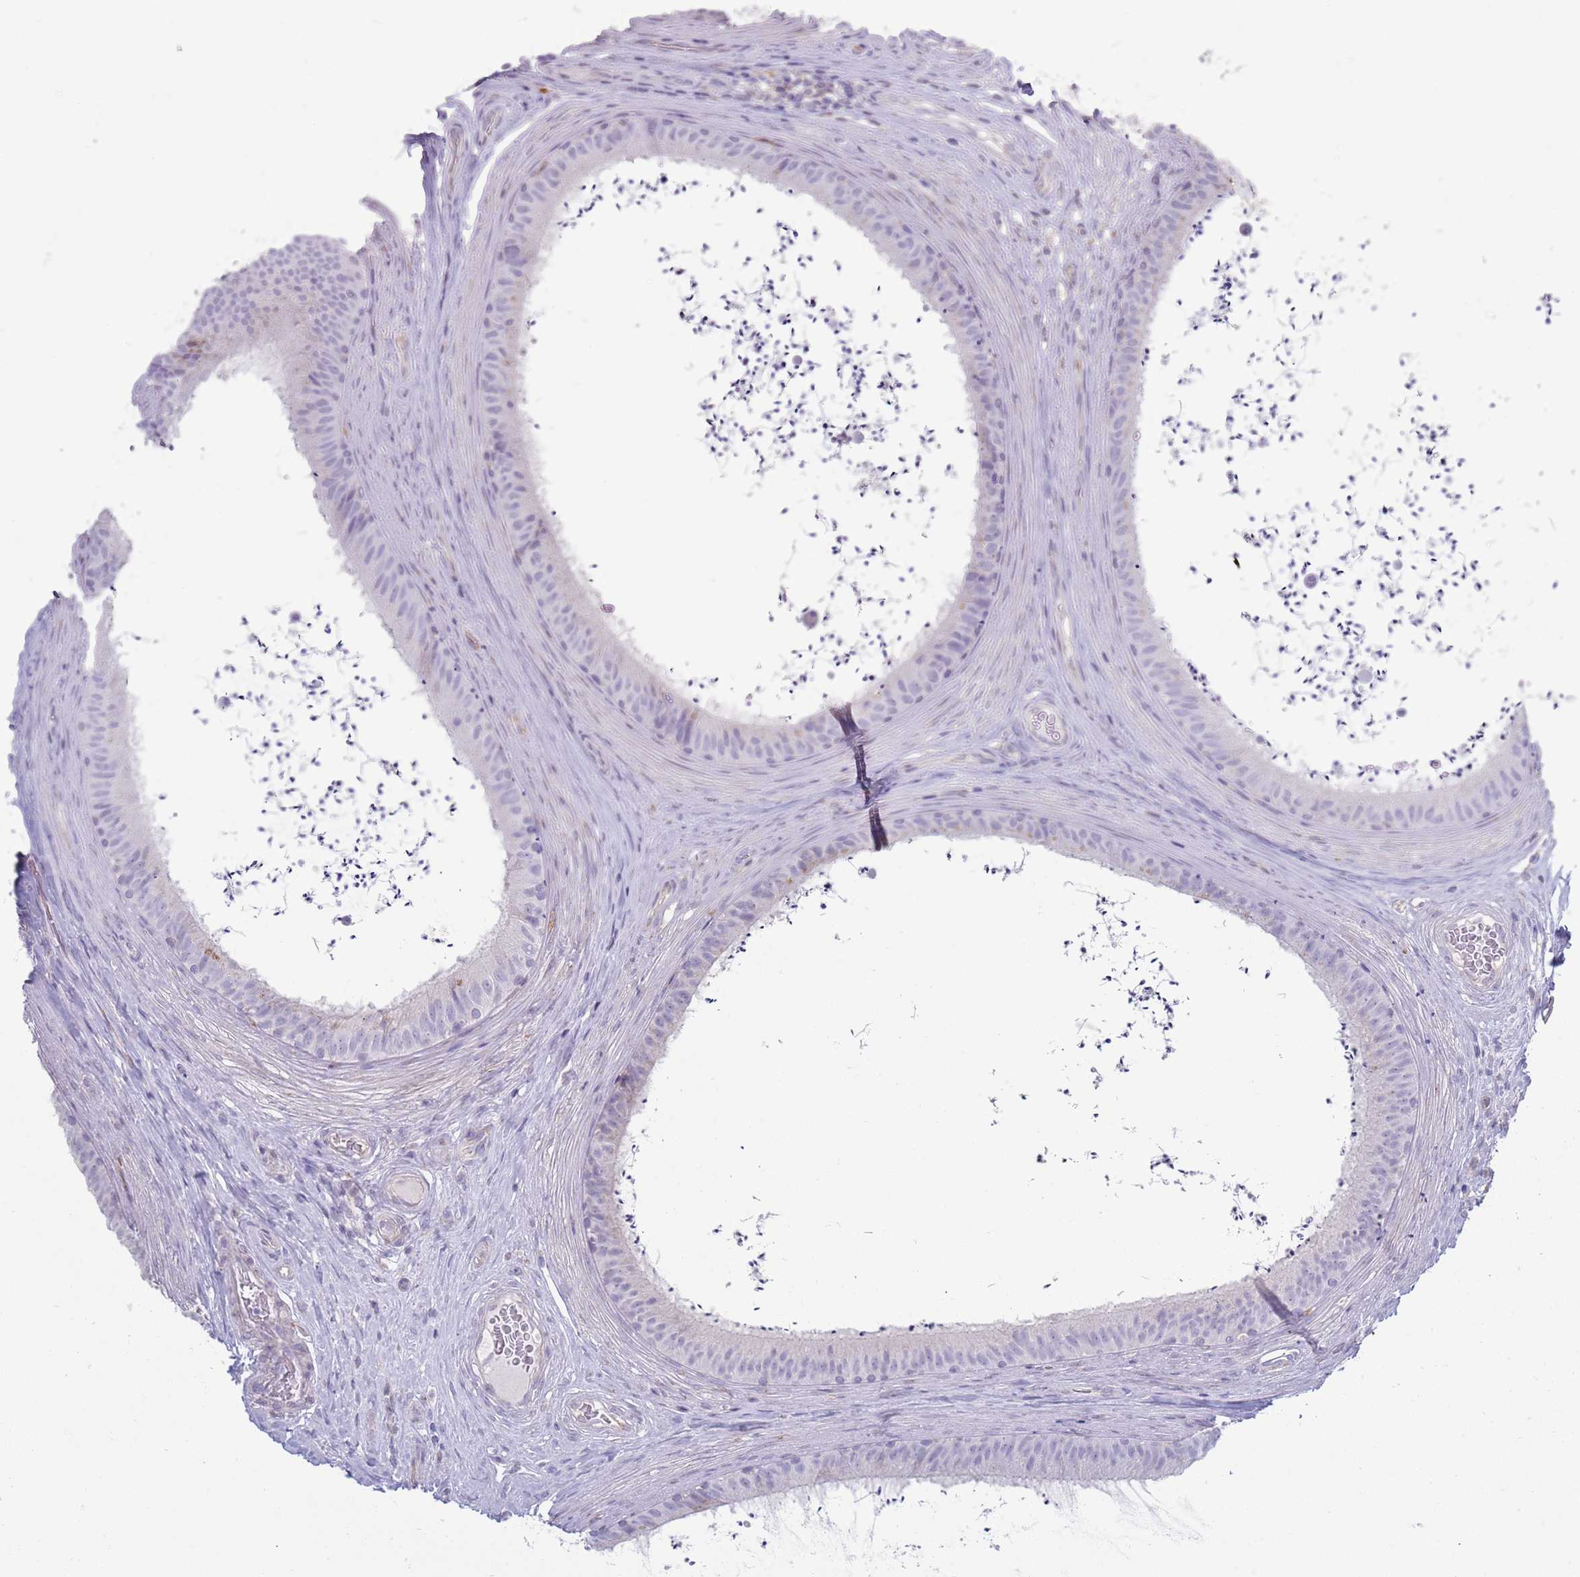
{"staining": {"intensity": "negative", "quantity": "none", "location": "none"}, "tissue": "epididymis", "cell_type": "Glandular cells", "image_type": "normal", "snomed": [{"axis": "morphology", "description": "Normal tissue, NOS"}, {"axis": "topography", "description": "Testis"}, {"axis": "topography", "description": "Epididymis"}], "caption": "DAB immunohistochemical staining of normal epididymis reveals no significant expression in glandular cells.", "gene": "ACSBG1", "patient": {"sex": "male", "age": 41}}